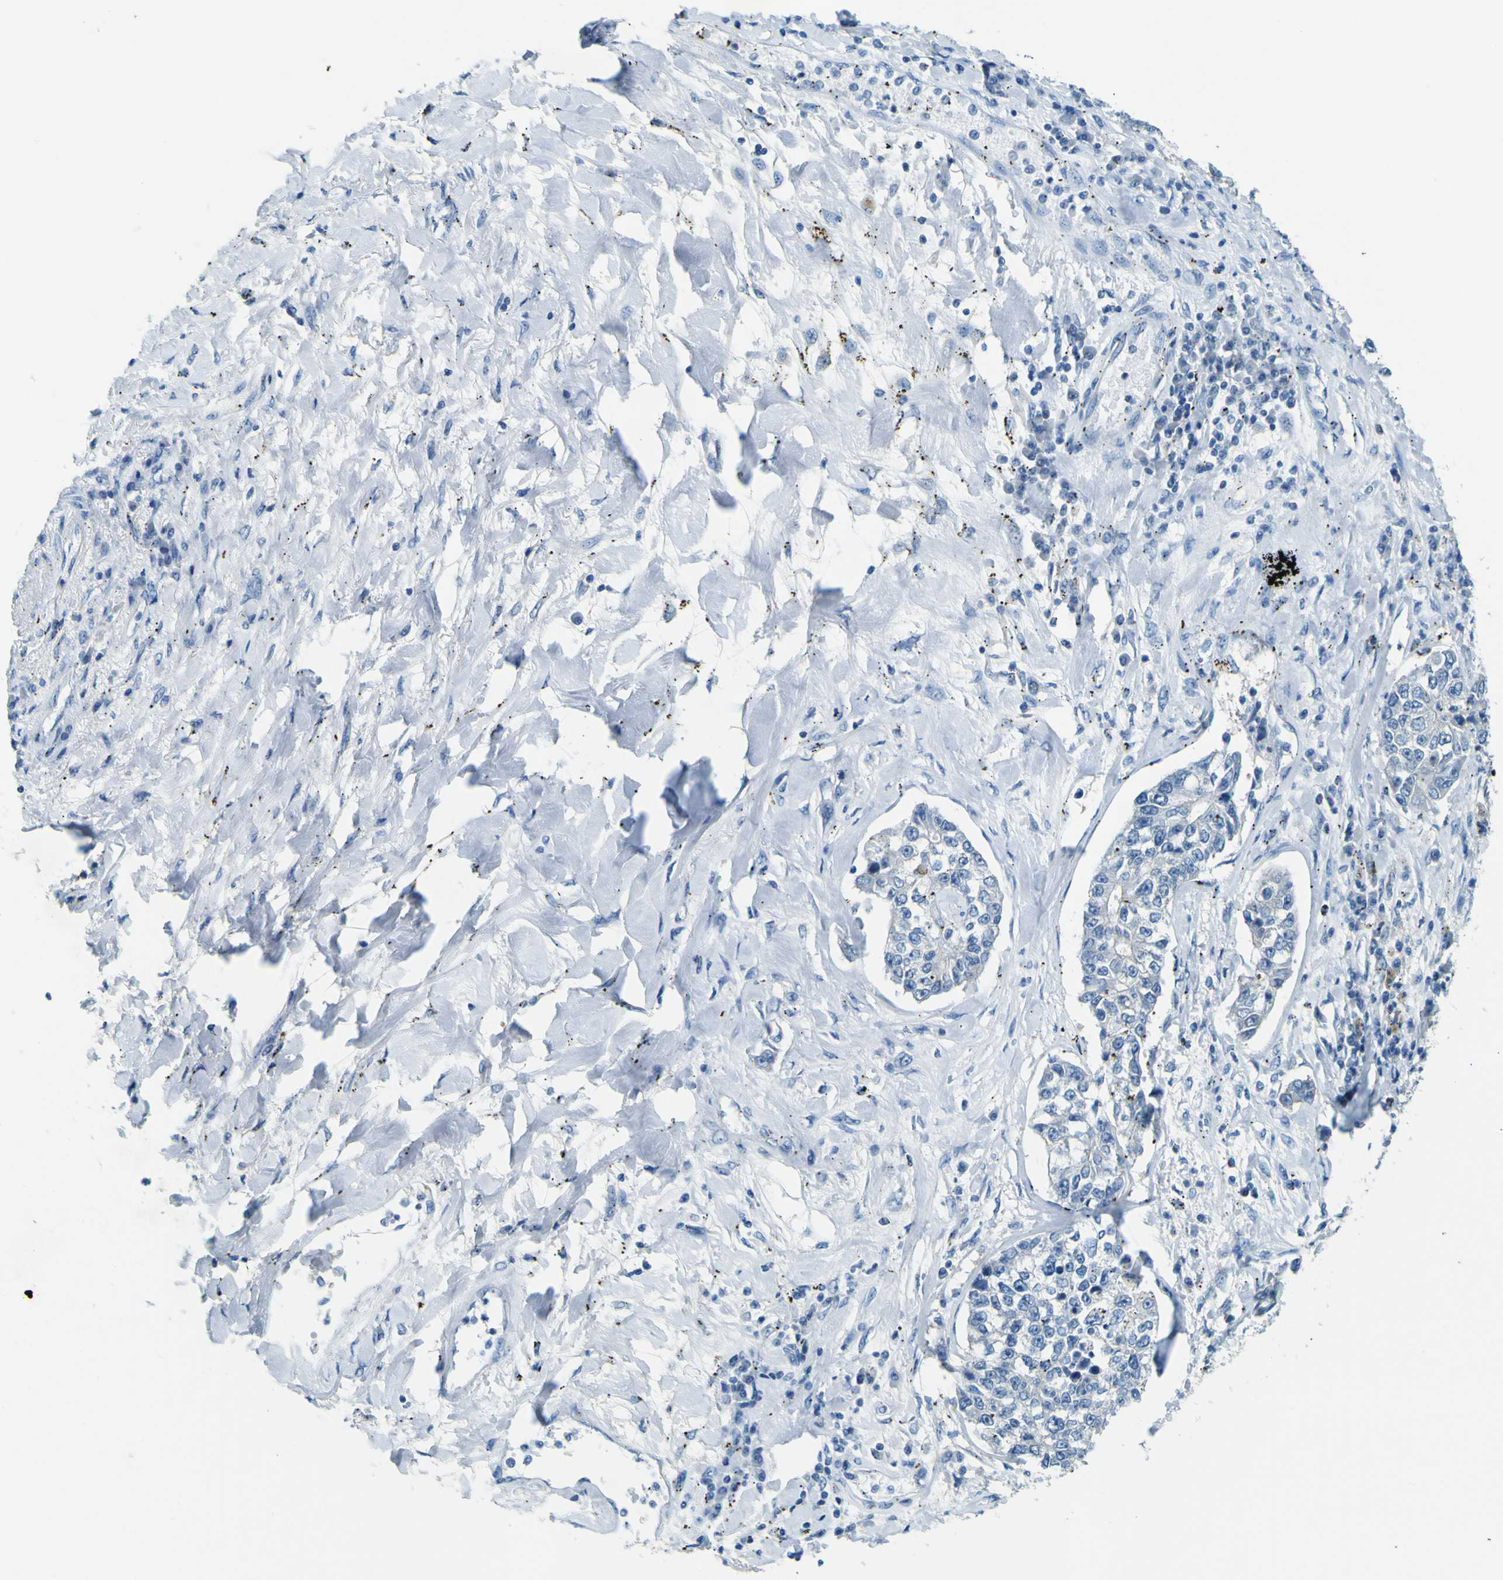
{"staining": {"intensity": "negative", "quantity": "none", "location": "none"}, "tissue": "lung cancer", "cell_type": "Tumor cells", "image_type": "cancer", "snomed": [{"axis": "morphology", "description": "Adenocarcinoma, NOS"}, {"axis": "topography", "description": "Lung"}], "caption": "The image displays no significant staining in tumor cells of lung adenocarcinoma. The staining was performed using DAB to visualize the protein expression in brown, while the nuclei were stained in blue with hematoxylin (Magnification: 20x).", "gene": "SORCS1", "patient": {"sex": "male", "age": 49}}